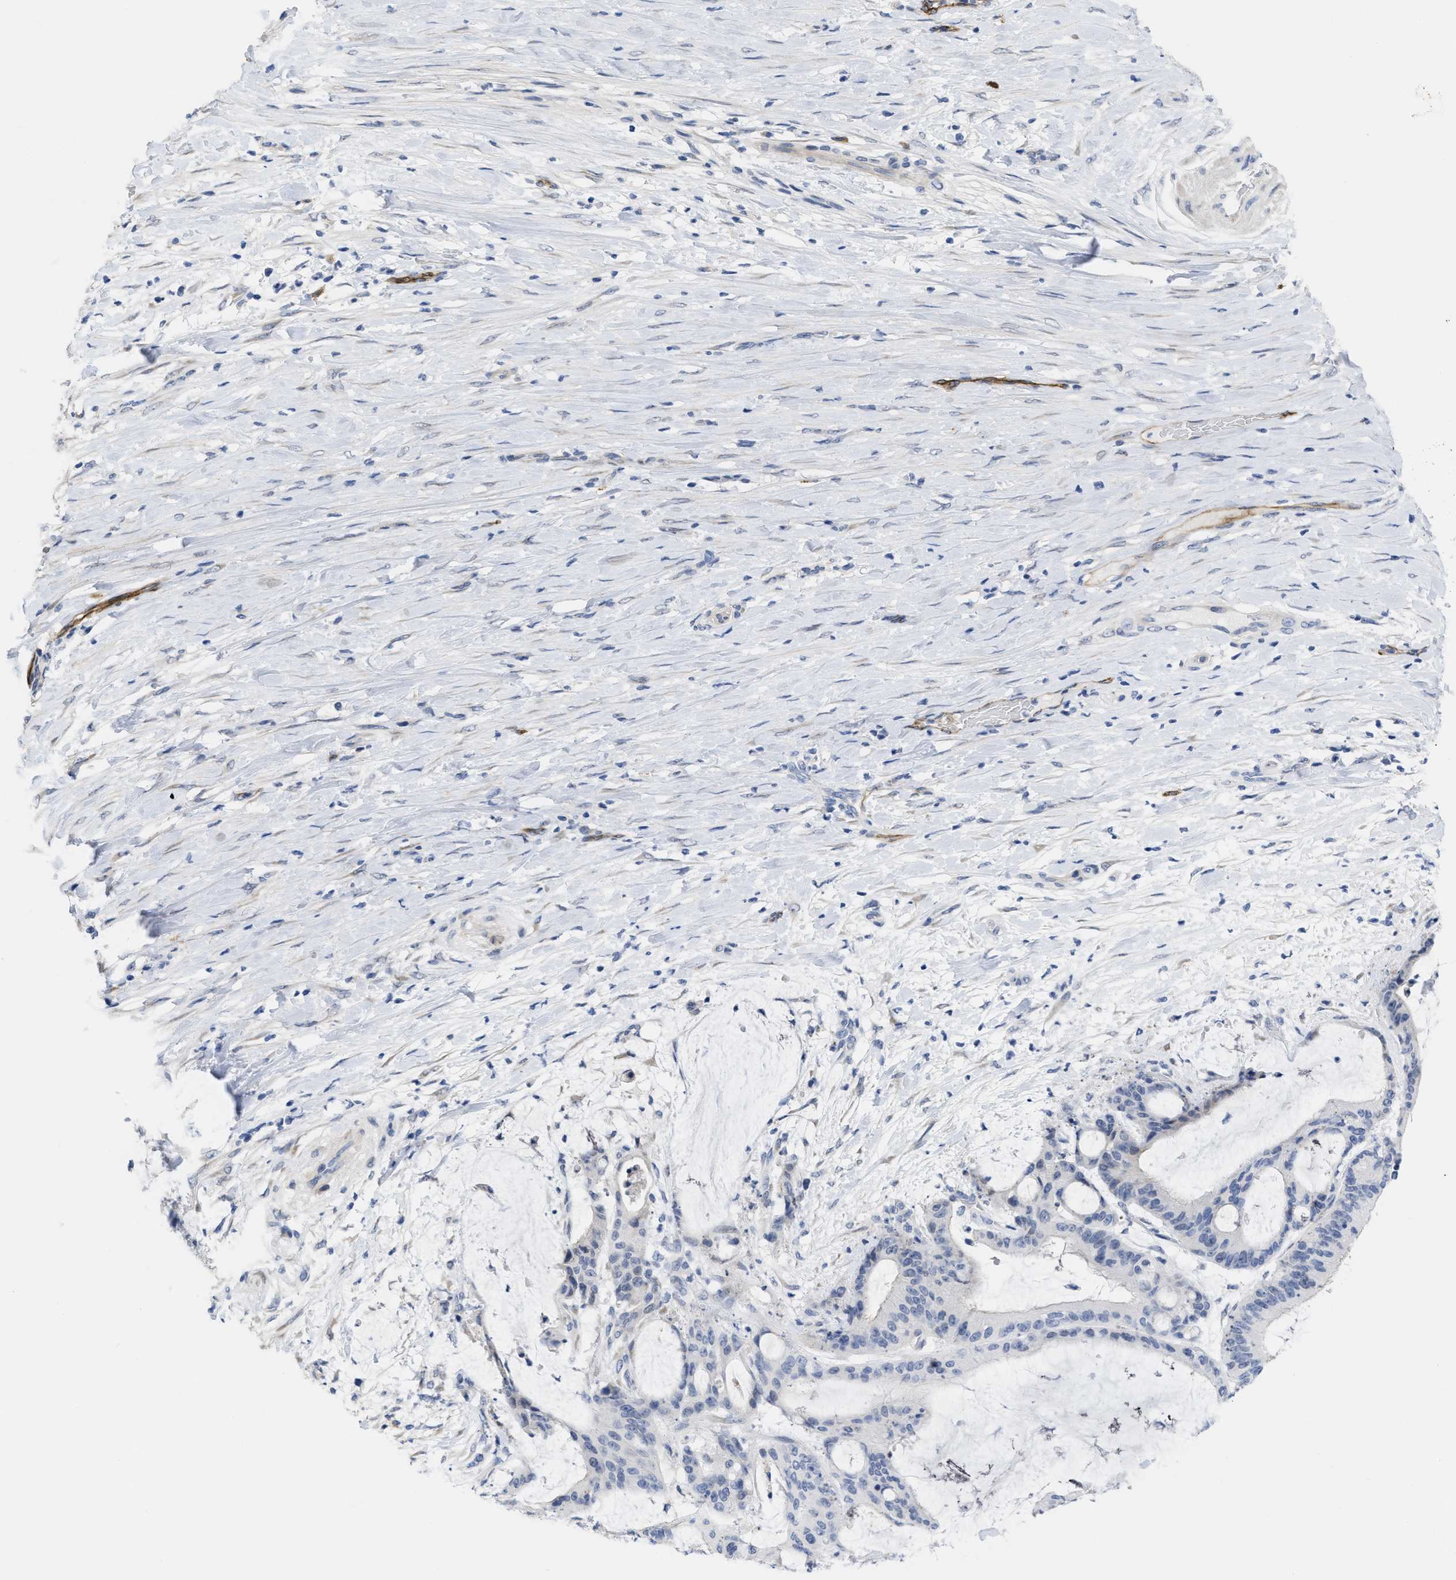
{"staining": {"intensity": "negative", "quantity": "none", "location": "none"}, "tissue": "liver cancer", "cell_type": "Tumor cells", "image_type": "cancer", "snomed": [{"axis": "morphology", "description": "Cholangiocarcinoma"}, {"axis": "topography", "description": "Liver"}], "caption": "A histopathology image of human cholangiocarcinoma (liver) is negative for staining in tumor cells.", "gene": "ACKR1", "patient": {"sex": "female", "age": 73}}